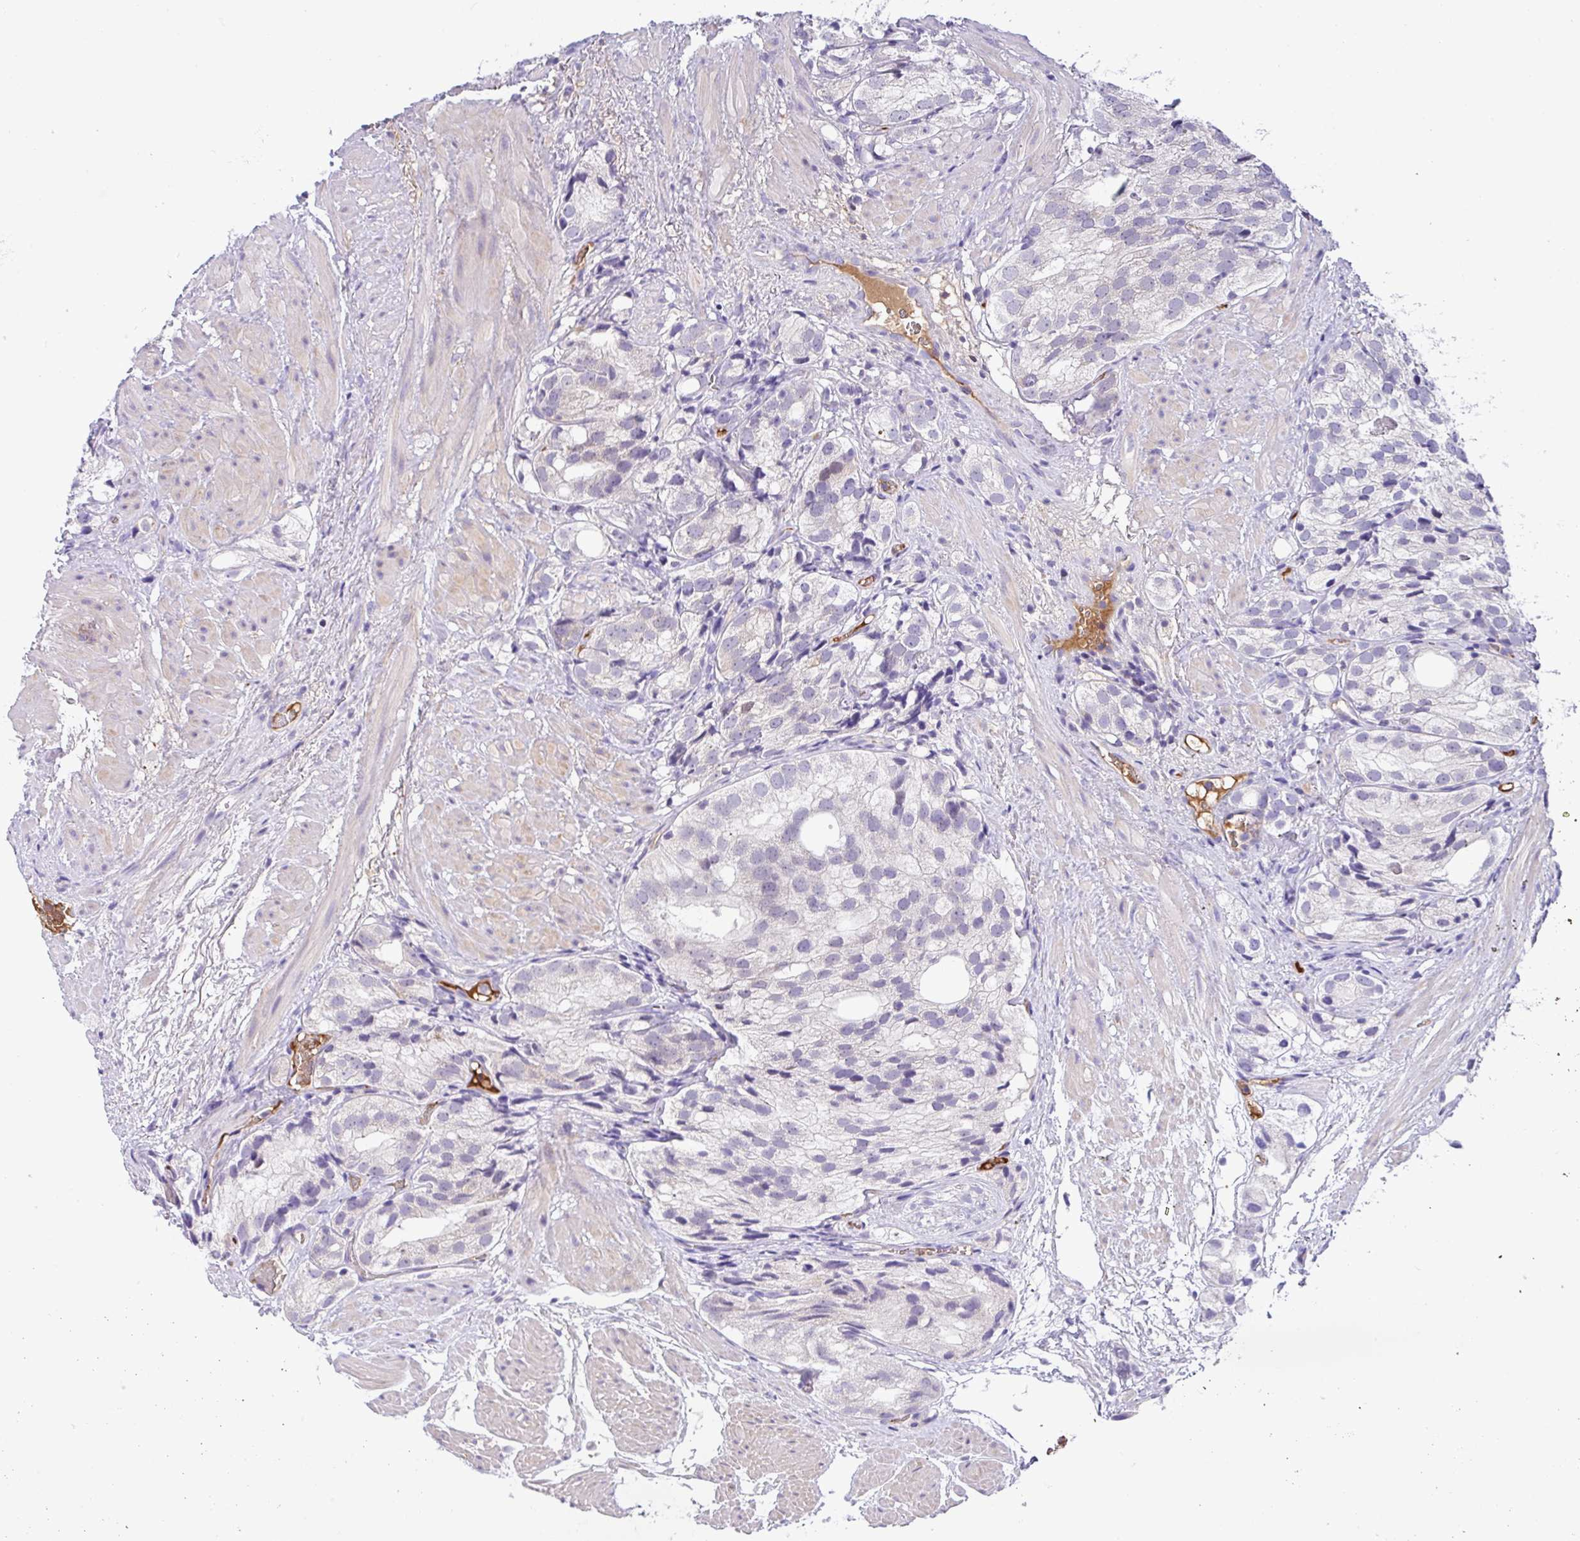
{"staining": {"intensity": "negative", "quantity": "none", "location": "none"}, "tissue": "prostate cancer", "cell_type": "Tumor cells", "image_type": "cancer", "snomed": [{"axis": "morphology", "description": "Adenocarcinoma, High grade"}, {"axis": "topography", "description": "Prostate"}], "caption": "There is no significant positivity in tumor cells of prostate cancer (adenocarcinoma (high-grade)). (Immunohistochemistry (ihc), brightfield microscopy, high magnification).", "gene": "DNAL1", "patient": {"sex": "male", "age": 82}}